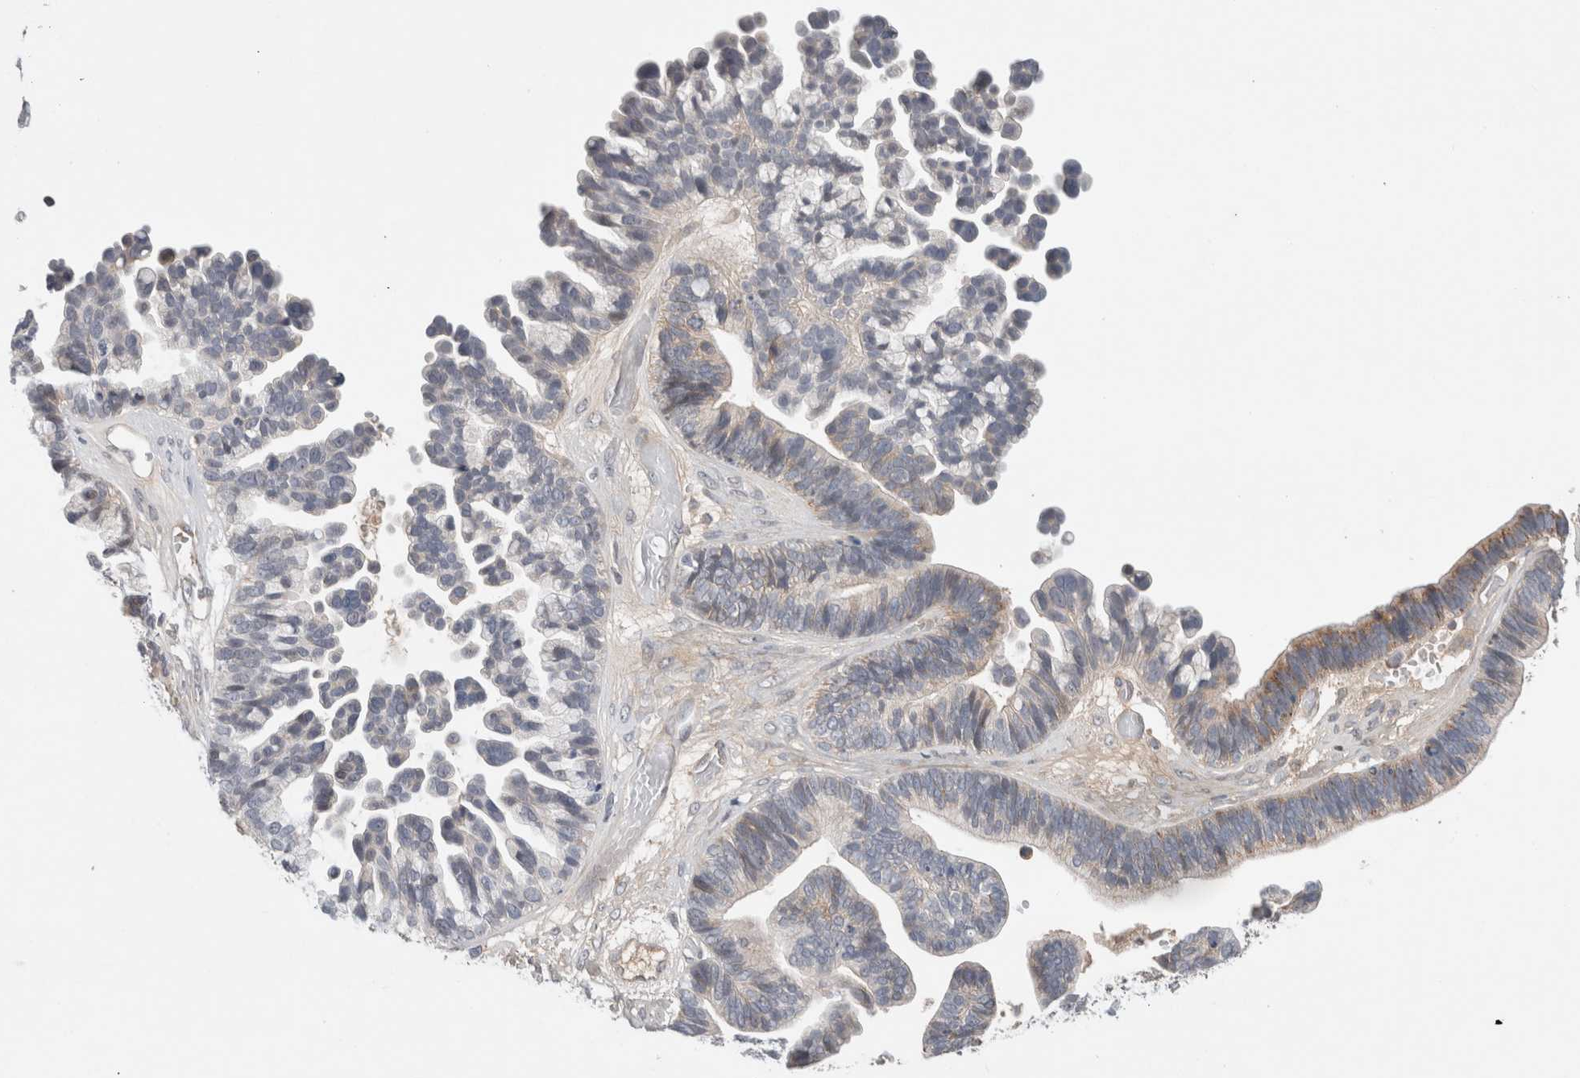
{"staining": {"intensity": "moderate", "quantity": "<25%", "location": "cytoplasmic/membranous"}, "tissue": "ovarian cancer", "cell_type": "Tumor cells", "image_type": "cancer", "snomed": [{"axis": "morphology", "description": "Cystadenocarcinoma, serous, NOS"}, {"axis": "topography", "description": "Ovary"}], "caption": "IHC (DAB) staining of ovarian serous cystadenocarcinoma reveals moderate cytoplasmic/membranous protein positivity in about <25% of tumor cells.", "gene": "HCN3", "patient": {"sex": "female", "age": 56}}